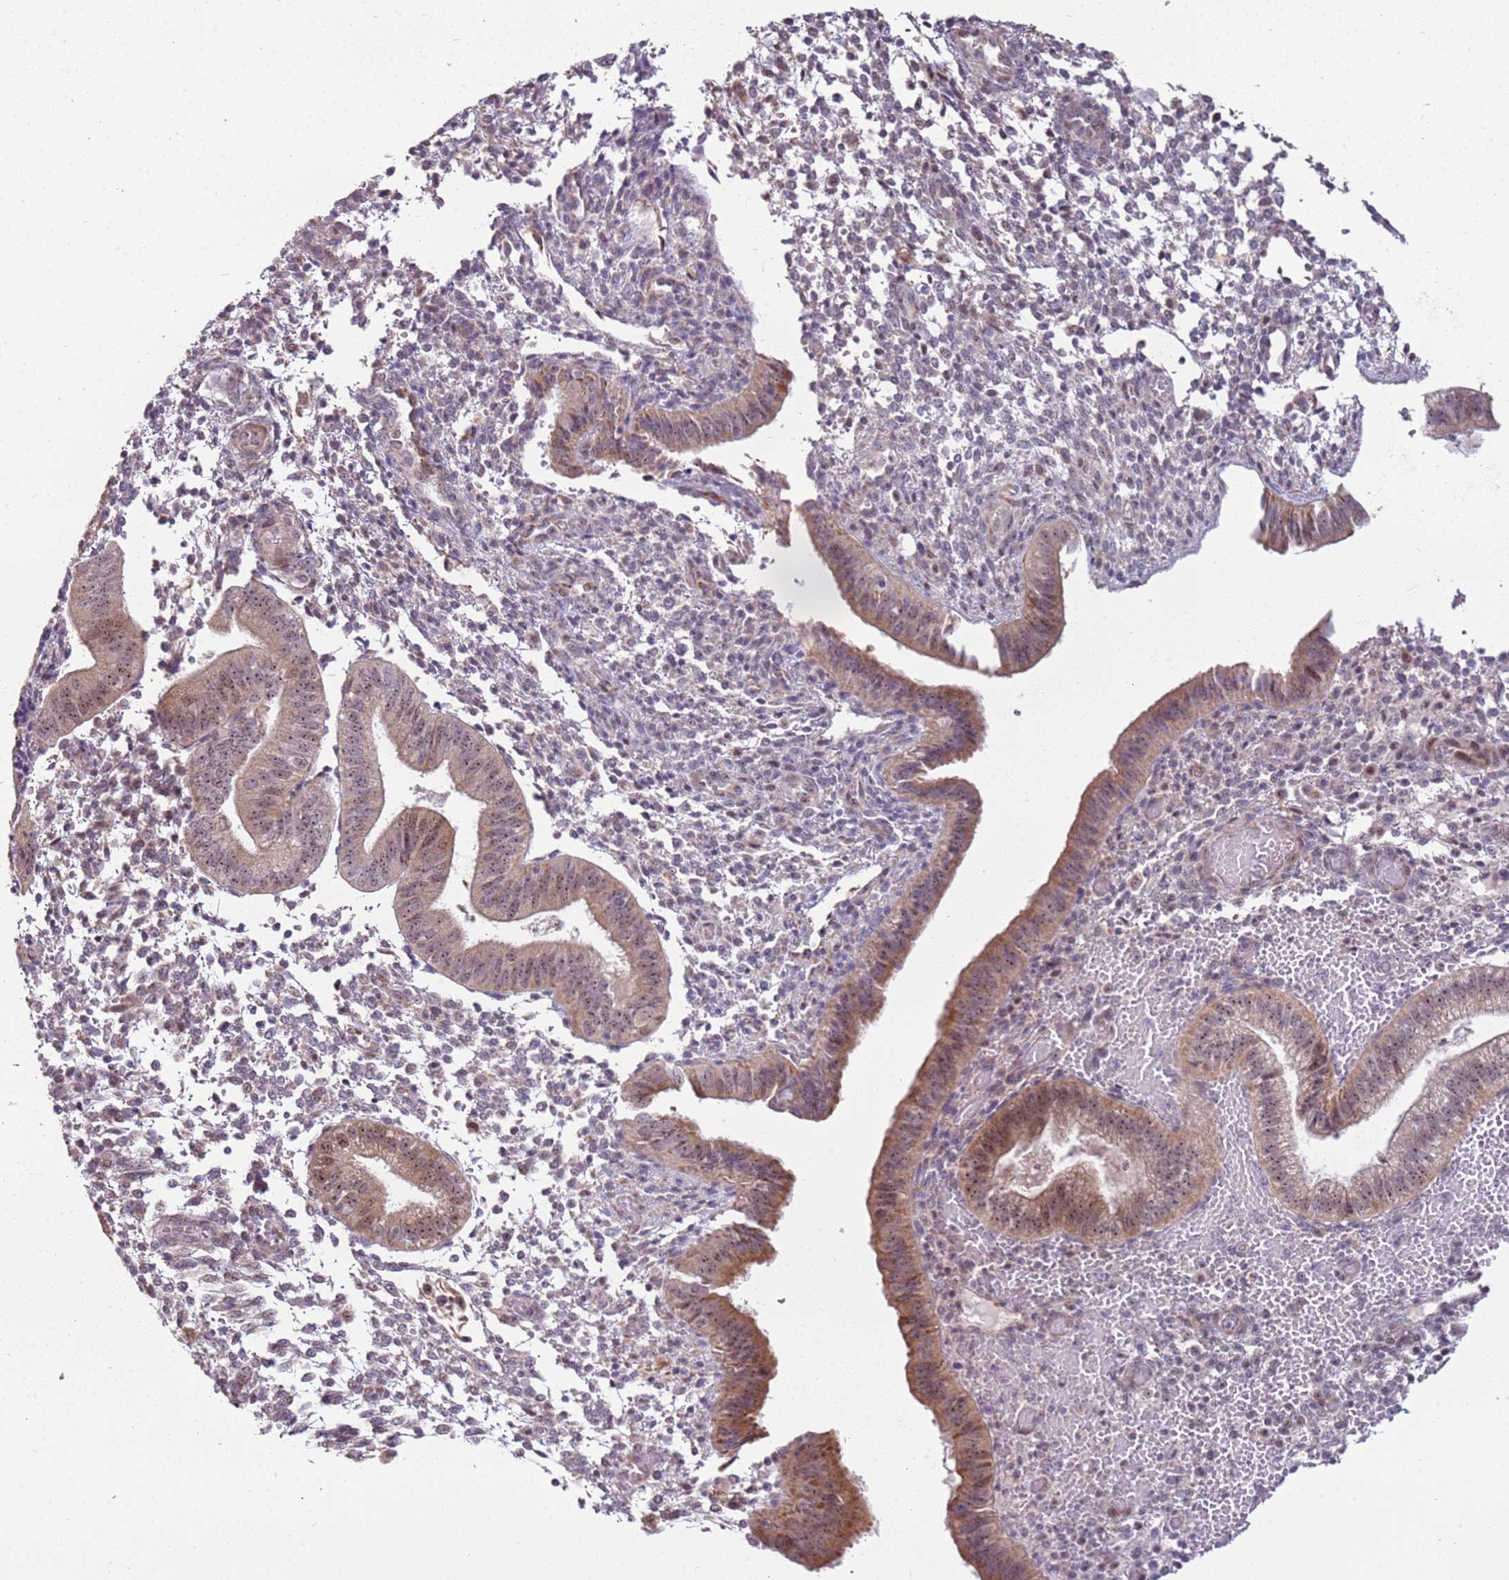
{"staining": {"intensity": "weak", "quantity": "25%-75%", "location": "nuclear"}, "tissue": "endometrium", "cell_type": "Cells in endometrial stroma", "image_type": "normal", "snomed": [{"axis": "morphology", "description": "Normal tissue, NOS"}, {"axis": "topography", "description": "Endometrium"}], "caption": "The histopathology image demonstrates a brown stain indicating the presence of a protein in the nuclear of cells in endometrial stroma in endometrium. (IHC, brightfield microscopy, high magnification).", "gene": "UCMA", "patient": {"sex": "female", "age": 34}}